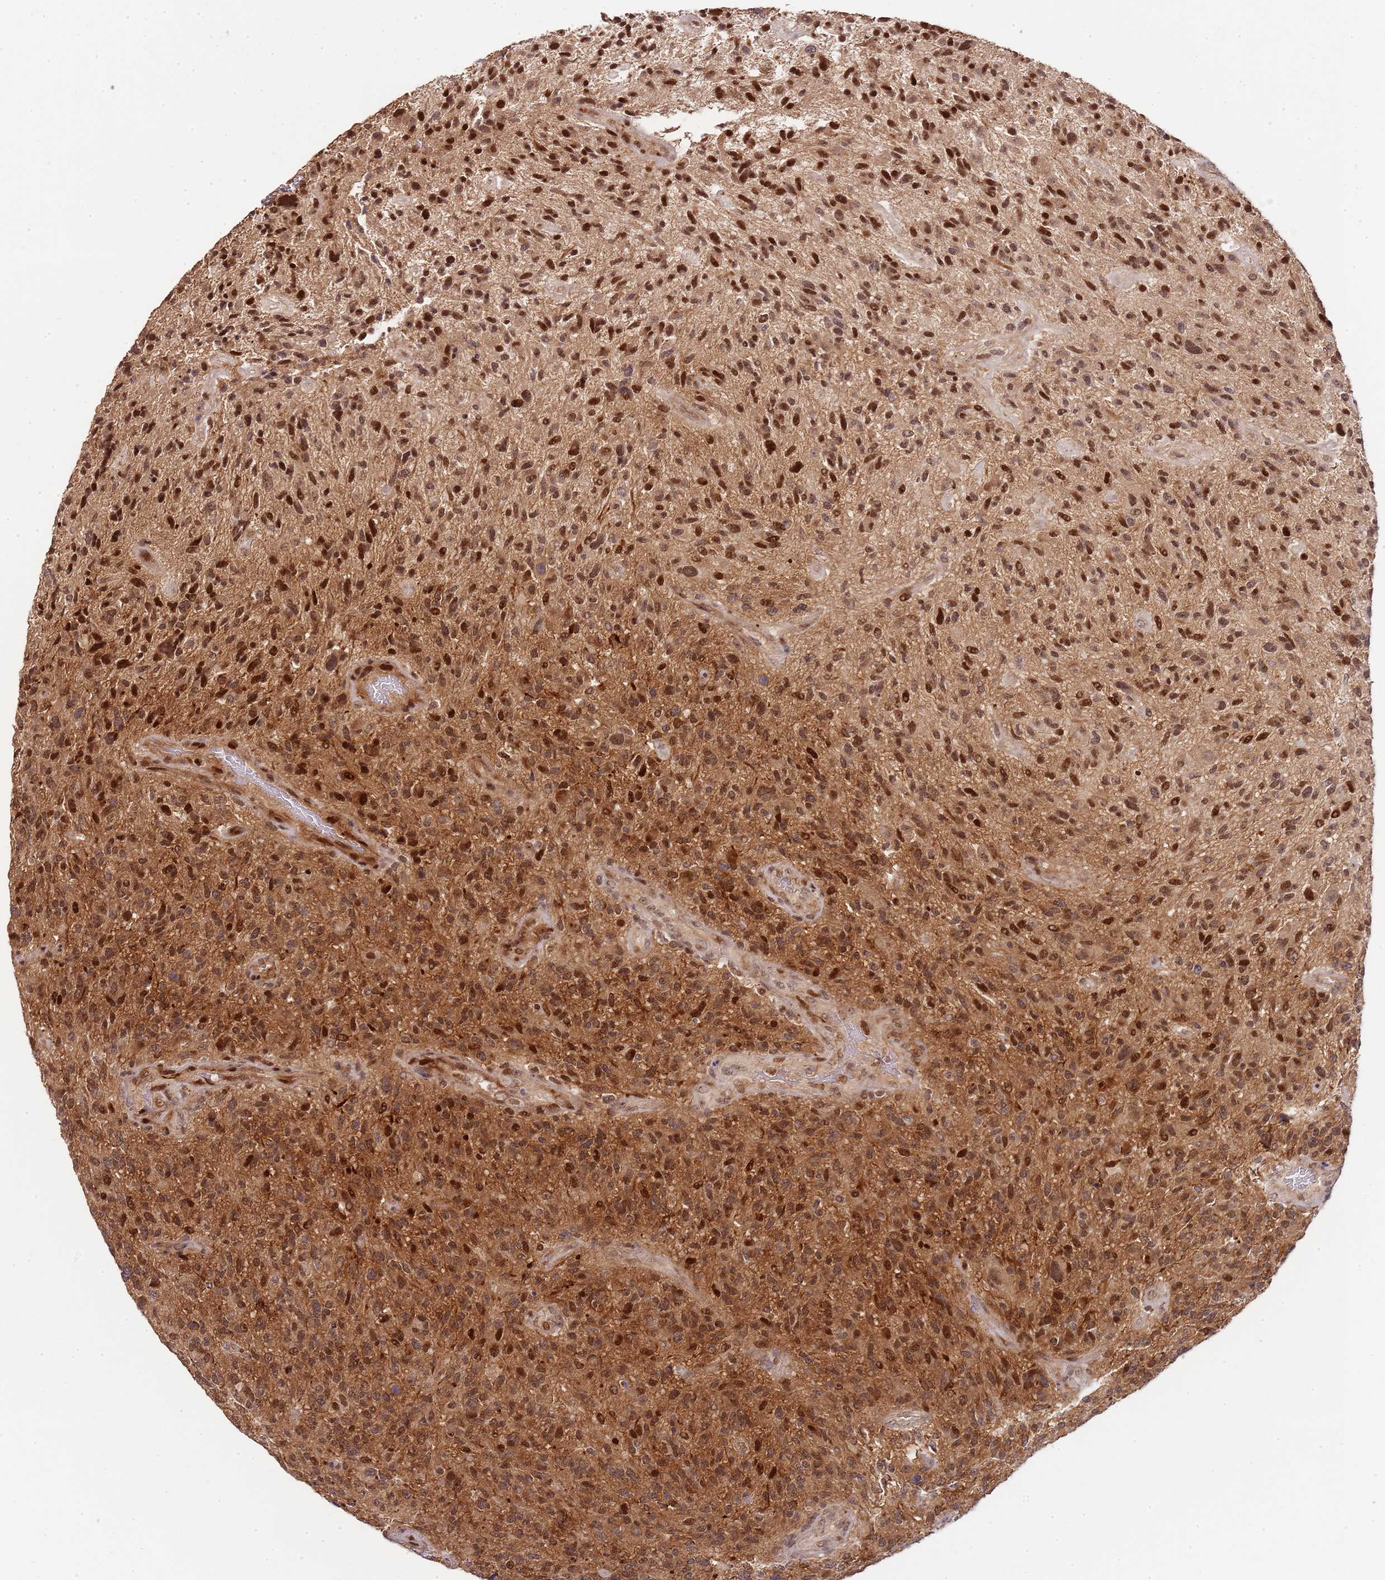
{"staining": {"intensity": "moderate", "quantity": ">75%", "location": "nuclear"}, "tissue": "glioma", "cell_type": "Tumor cells", "image_type": "cancer", "snomed": [{"axis": "morphology", "description": "Glioma, malignant, High grade"}, {"axis": "topography", "description": "Brain"}], "caption": "Immunohistochemical staining of malignant high-grade glioma reveals moderate nuclear protein staining in approximately >75% of tumor cells. The staining was performed using DAB, with brown indicating positive protein expression. Nuclei are stained blue with hematoxylin.", "gene": "EDC3", "patient": {"sex": "male", "age": 47}}